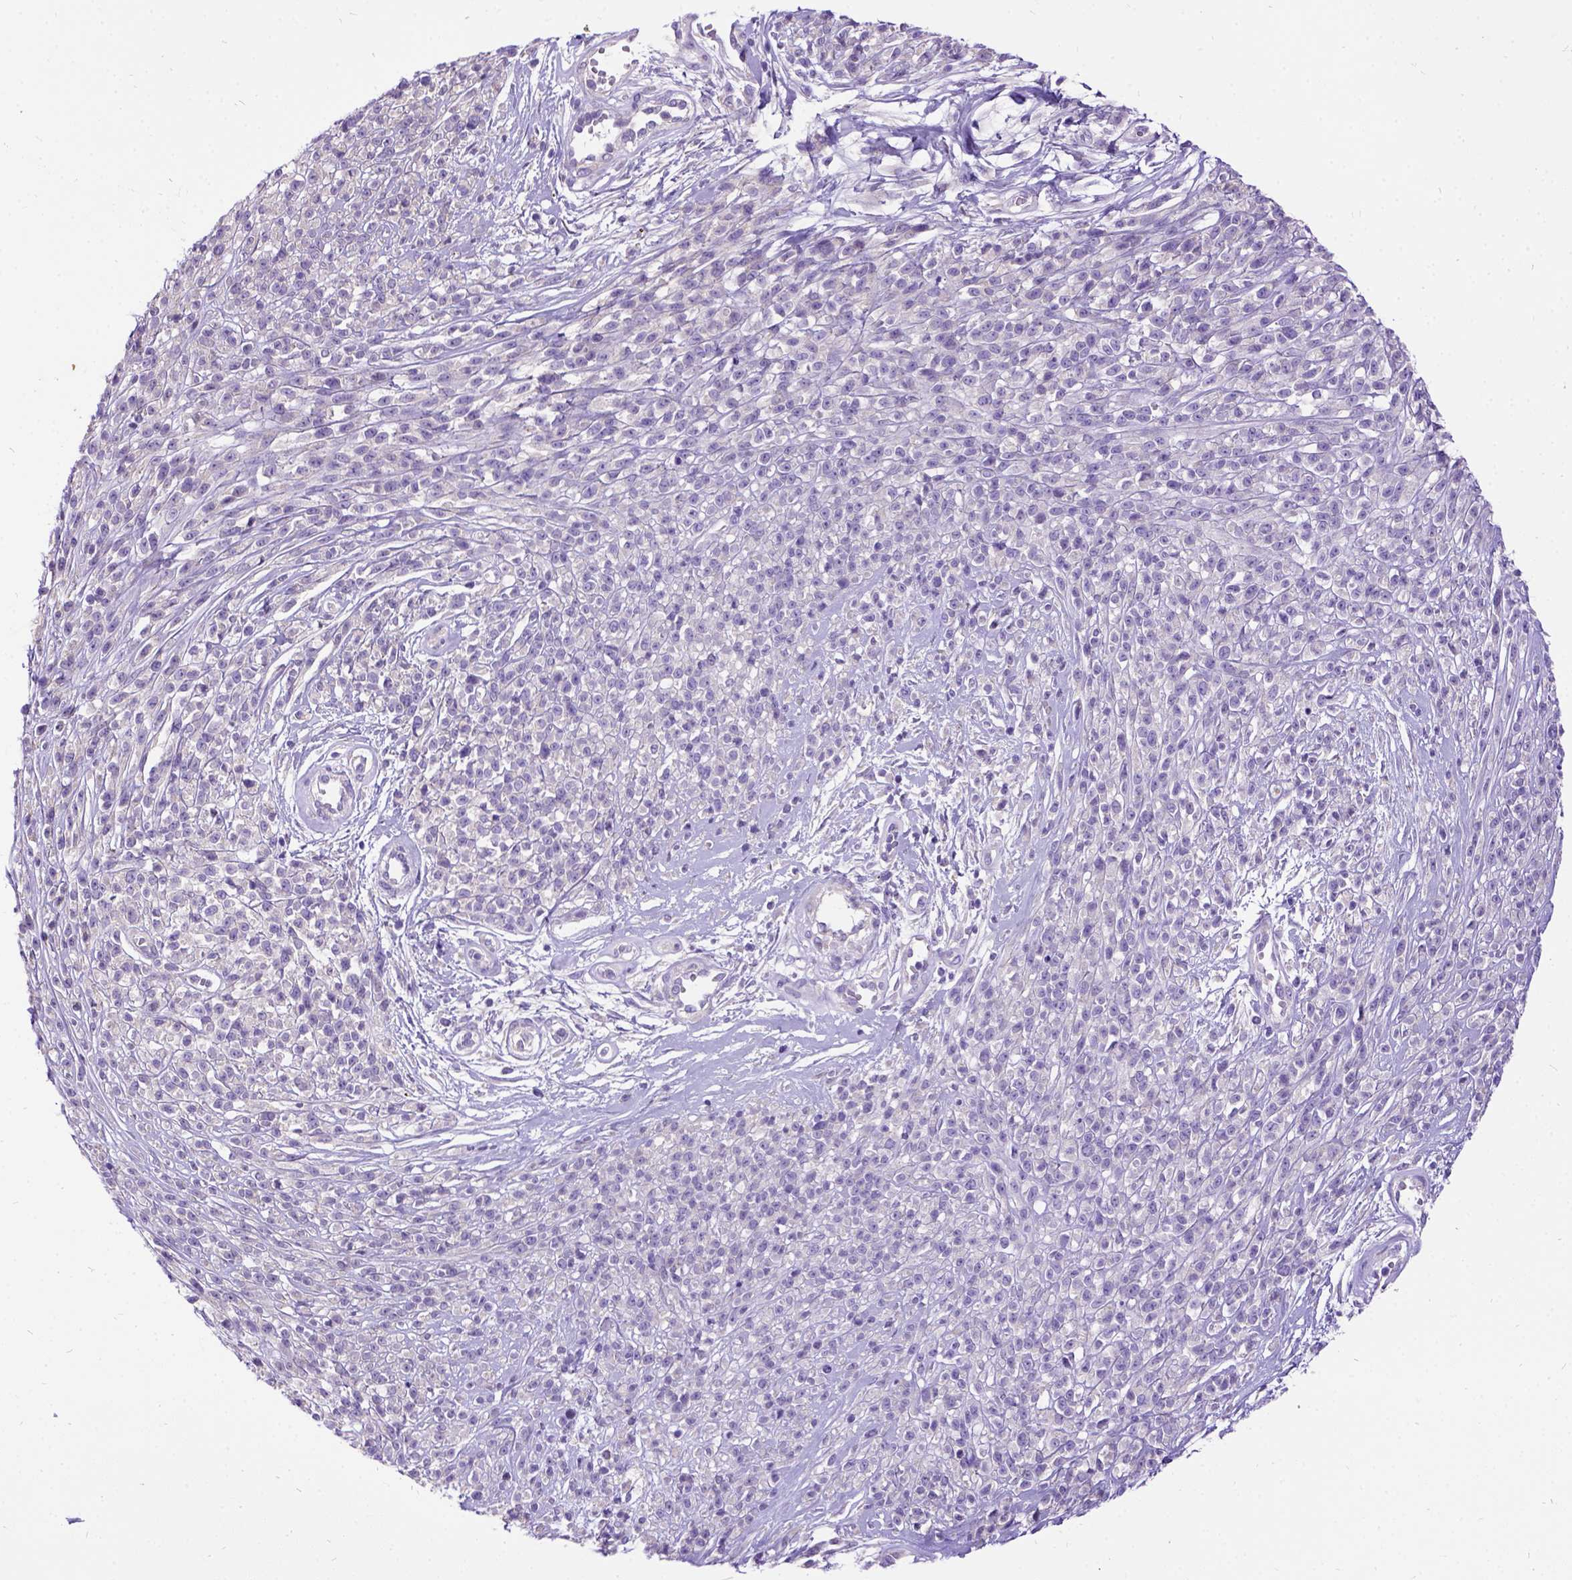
{"staining": {"intensity": "negative", "quantity": "none", "location": "none"}, "tissue": "melanoma", "cell_type": "Tumor cells", "image_type": "cancer", "snomed": [{"axis": "morphology", "description": "Malignant melanoma, NOS"}, {"axis": "topography", "description": "Skin"}, {"axis": "topography", "description": "Skin of trunk"}], "caption": "Tumor cells show no significant protein expression in malignant melanoma.", "gene": "CFAP54", "patient": {"sex": "male", "age": 74}}